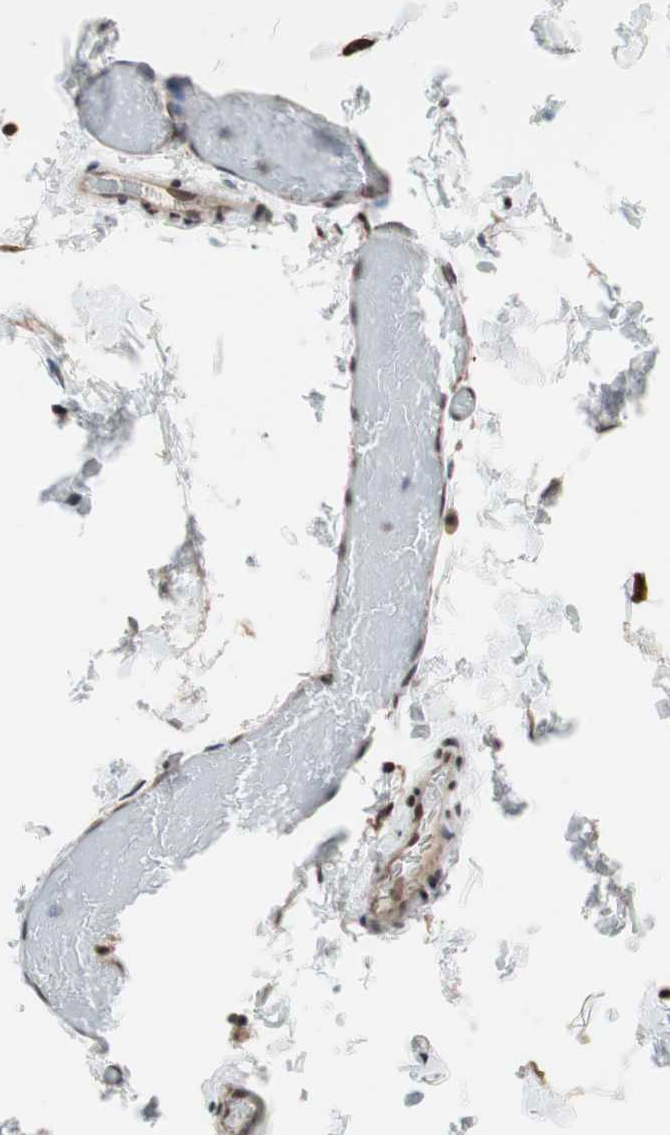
{"staining": {"intensity": "strong", "quantity": ">75%", "location": "cytoplasmic/membranous"}, "tissue": "urothelial cancer", "cell_type": "Tumor cells", "image_type": "cancer", "snomed": [{"axis": "morphology", "description": "Urothelial carcinoma, Low grade"}, {"axis": "topography", "description": "Urinary bladder"}], "caption": "A histopathology image of human urothelial cancer stained for a protein demonstrates strong cytoplasmic/membranous brown staining in tumor cells.", "gene": "ZNF512B", "patient": {"sex": "female", "age": 60}}